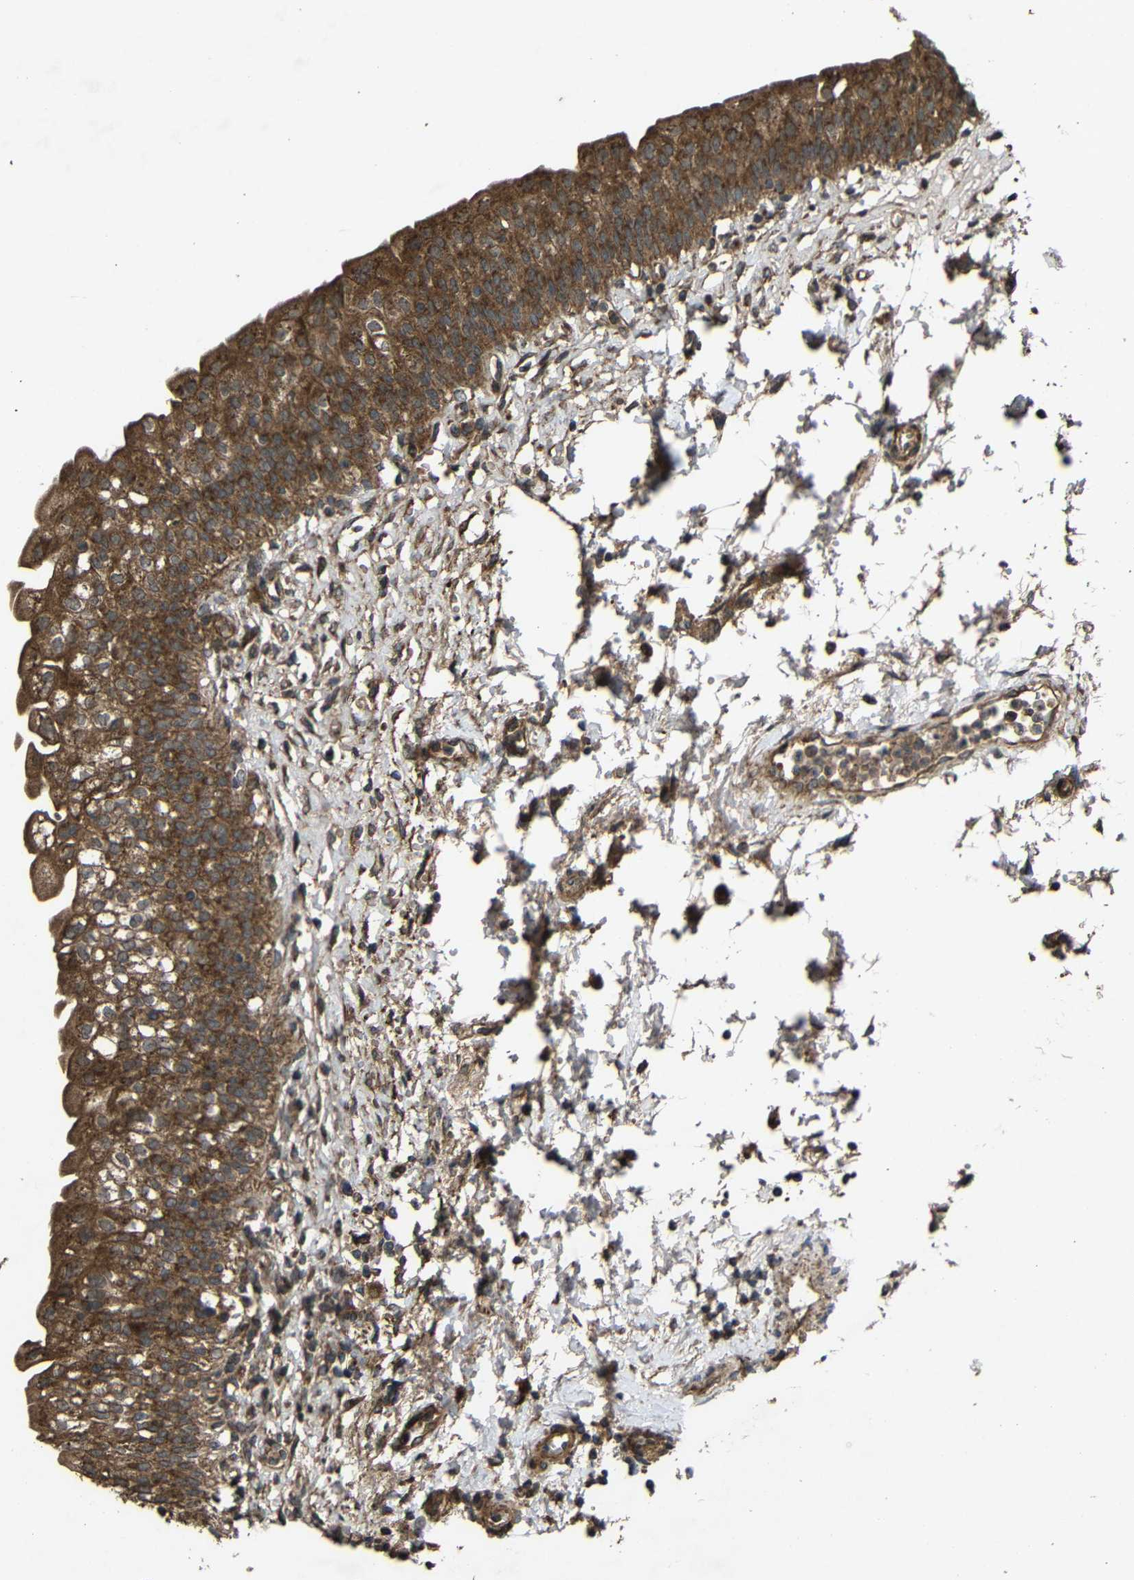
{"staining": {"intensity": "strong", "quantity": ">75%", "location": "cytoplasmic/membranous"}, "tissue": "urinary bladder", "cell_type": "Urothelial cells", "image_type": "normal", "snomed": [{"axis": "morphology", "description": "Normal tissue, NOS"}, {"axis": "topography", "description": "Urinary bladder"}], "caption": "The immunohistochemical stain highlights strong cytoplasmic/membranous positivity in urothelial cells of benign urinary bladder.", "gene": "C1GALT1", "patient": {"sex": "male", "age": 55}}